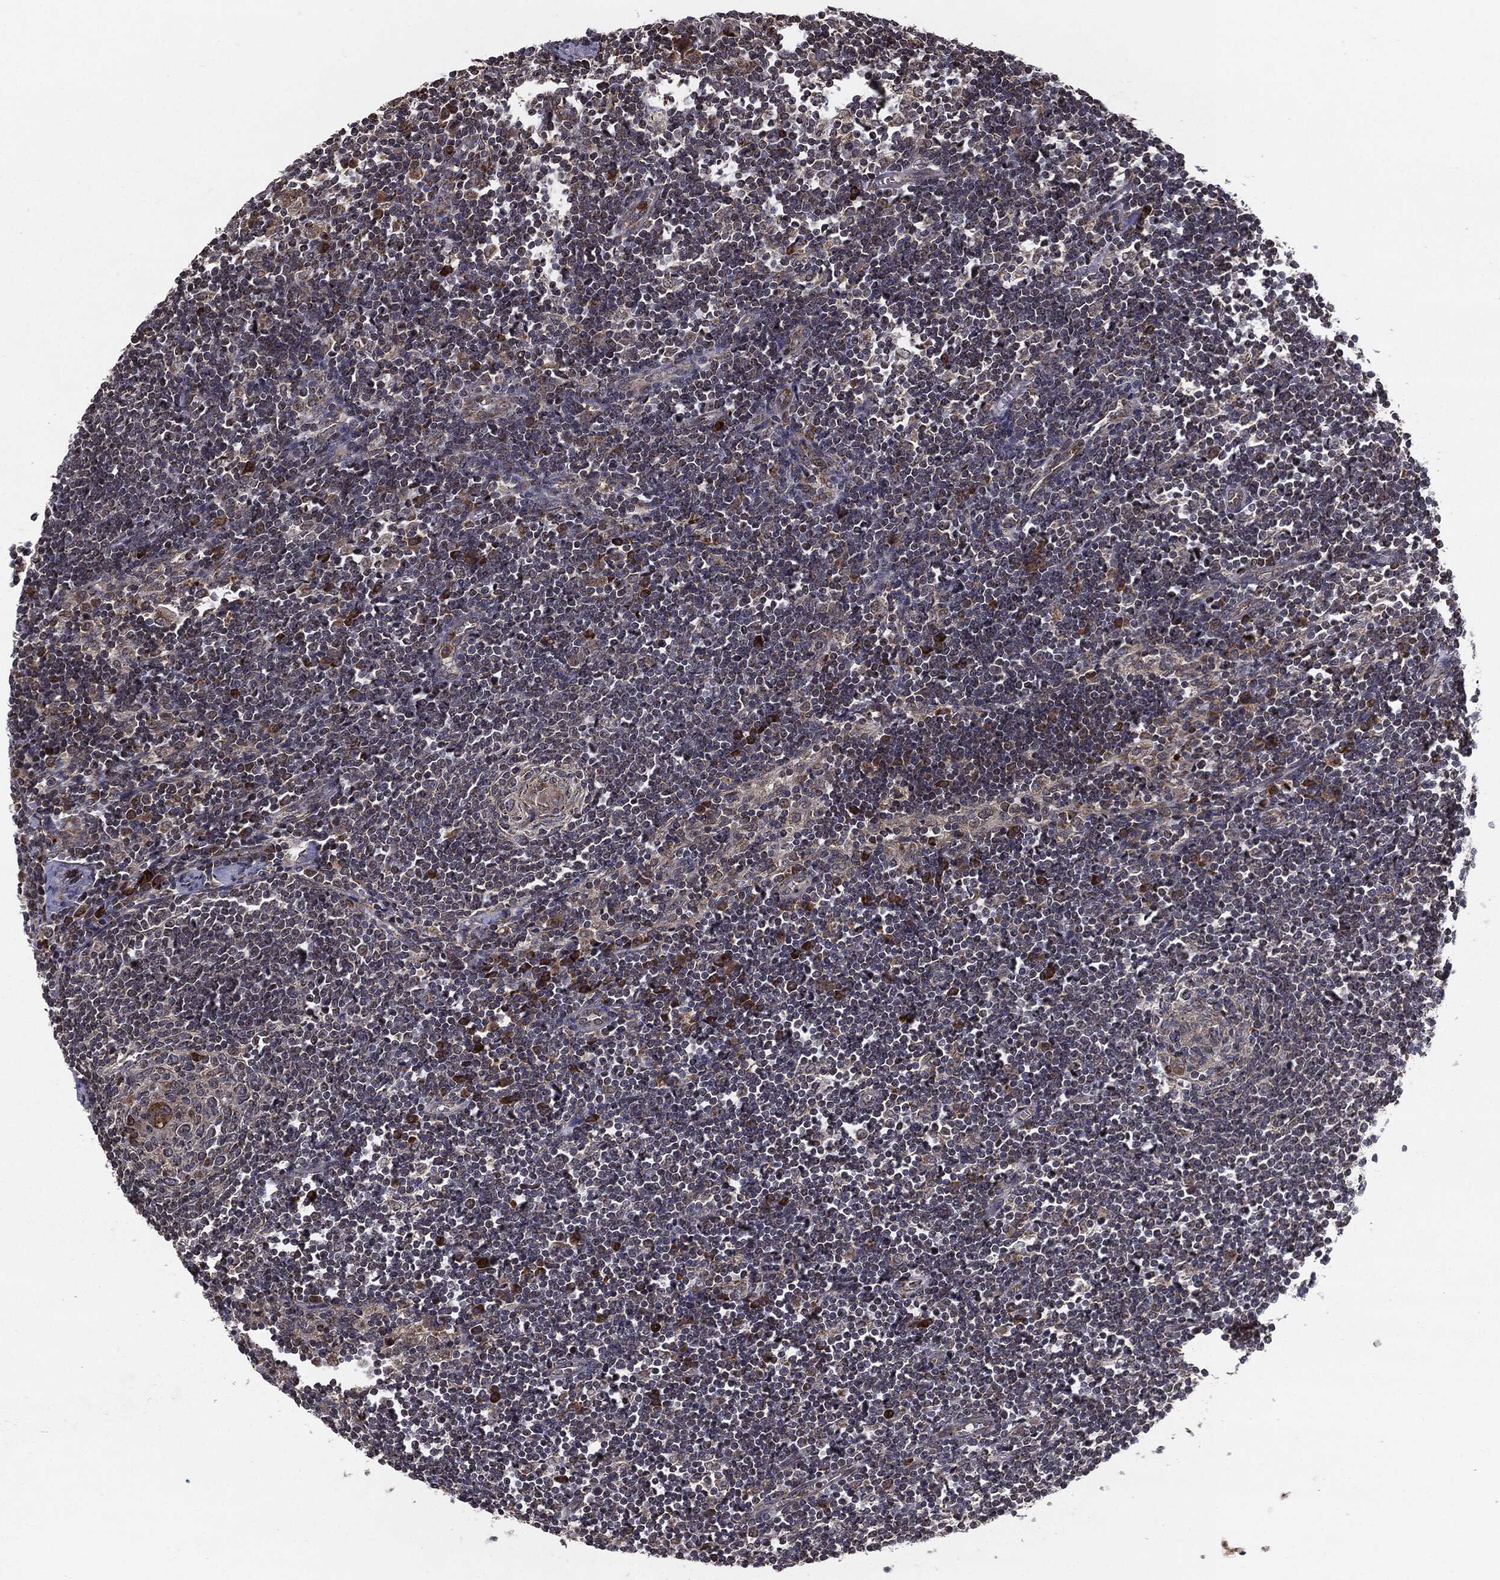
{"staining": {"intensity": "strong", "quantity": "<25%", "location": "cytoplasmic/membranous"}, "tissue": "lymph node", "cell_type": "Non-germinal center cells", "image_type": "normal", "snomed": [{"axis": "morphology", "description": "Normal tissue, NOS"}, {"axis": "morphology", "description": "Adenocarcinoma, NOS"}, {"axis": "topography", "description": "Lymph node"}, {"axis": "topography", "description": "Pancreas"}], "caption": "Lymph node stained with IHC shows strong cytoplasmic/membranous positivity in about <25% of non-germinal center cells. (DAB = brown stain, brightfield microscopy at high magnification).", "gene": "HDAC5", "patient": {"sex": "female", "age": 58}}